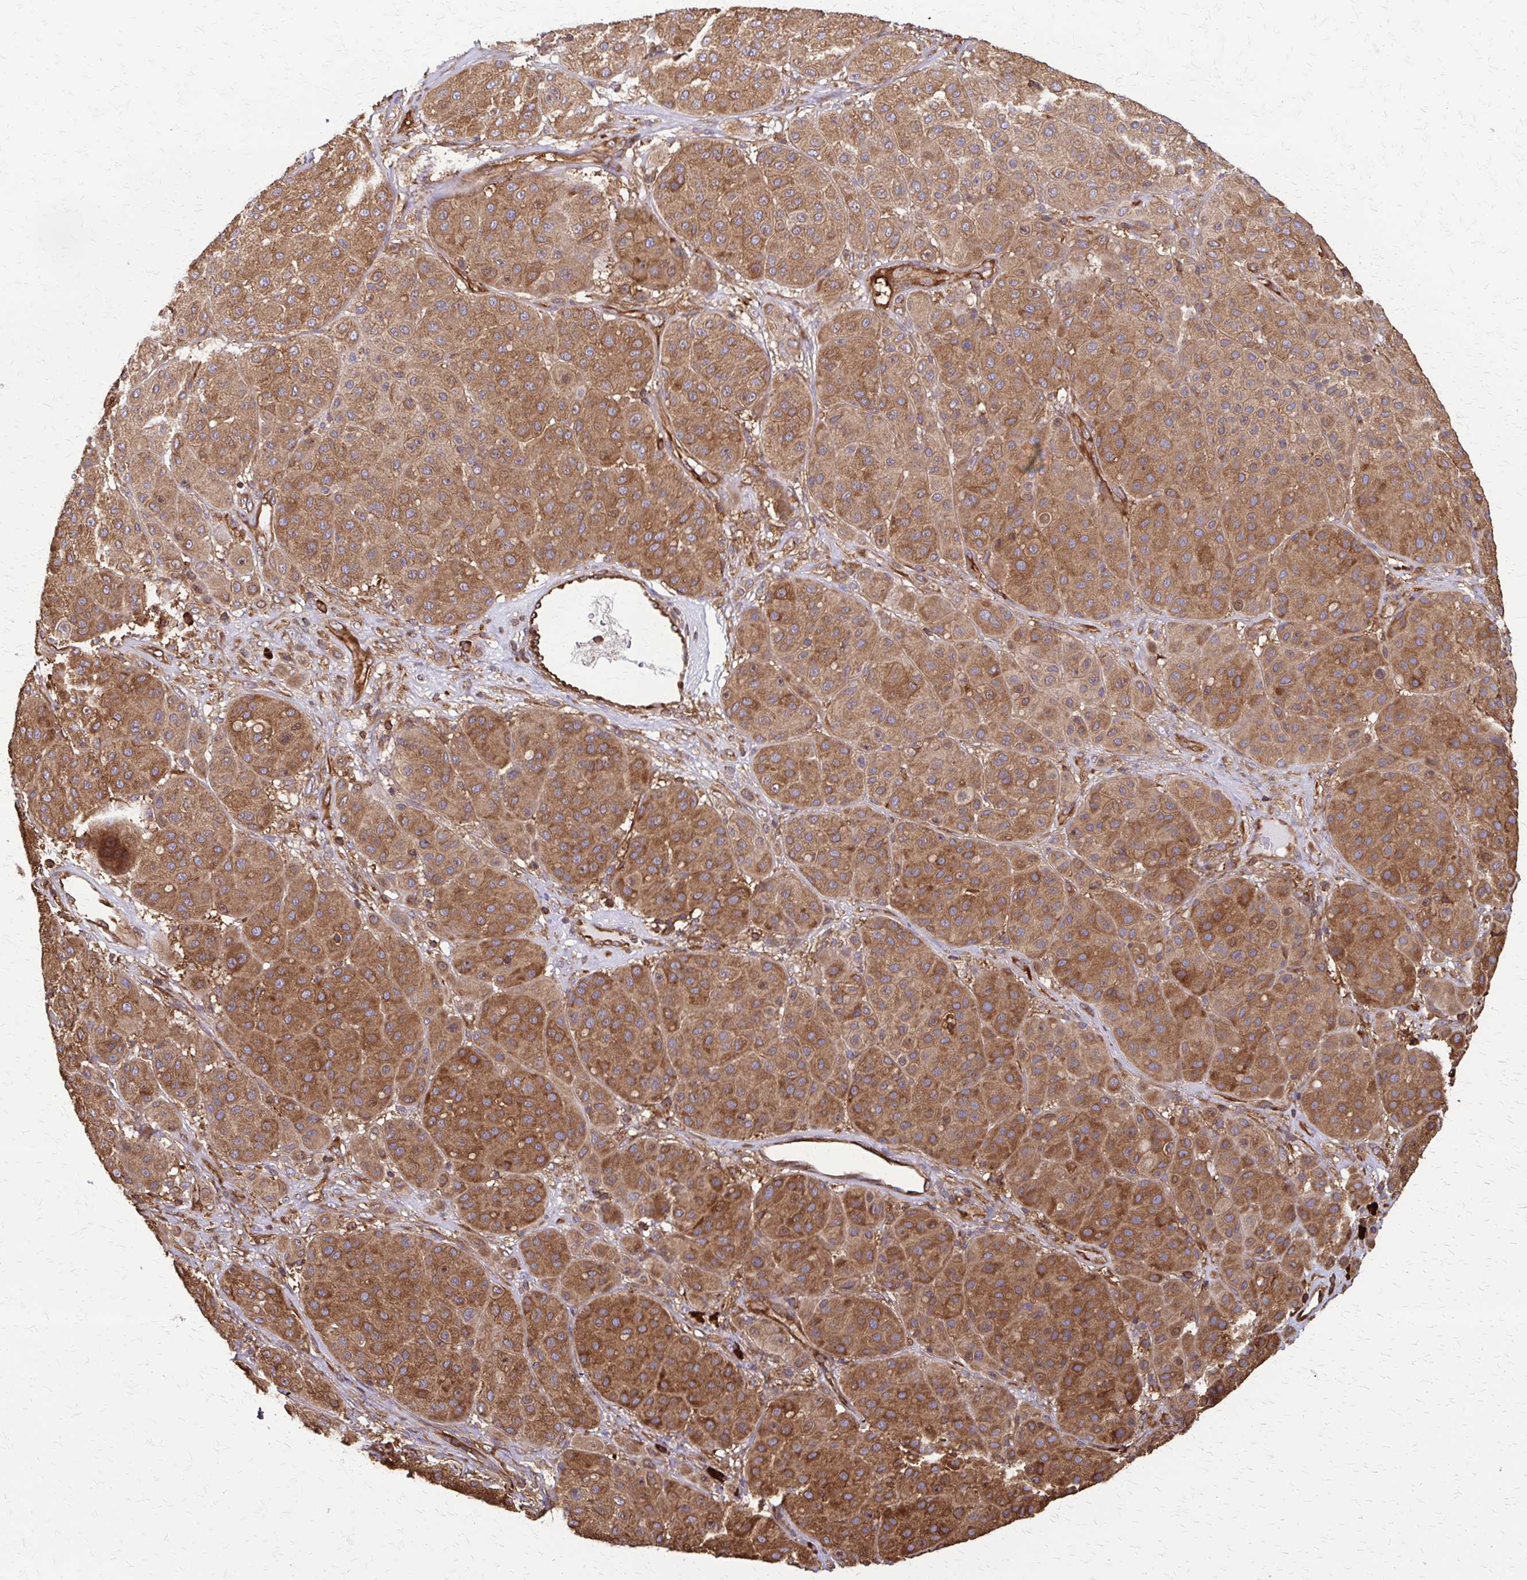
{"staining": {"intensity": "moderate", "quantity": ">75%", "location": "cytoplasmic/membranous"}, "tissue": "melanoma", "cell_type": "Tumor cells", "image_type": "cancer", "snomed": [{"axis": "morphology", "description": "Malignant melanoma, Metastatic site"}, {"axis": "topography", "description": "Smooth muscle"}], "caption": "A brown stain shows moderate cytoplasmic/membranous staining of a protein in melanoma tumor cells.", "gene": "EEF2", "patient": {"sex": "male", "age": 41}}